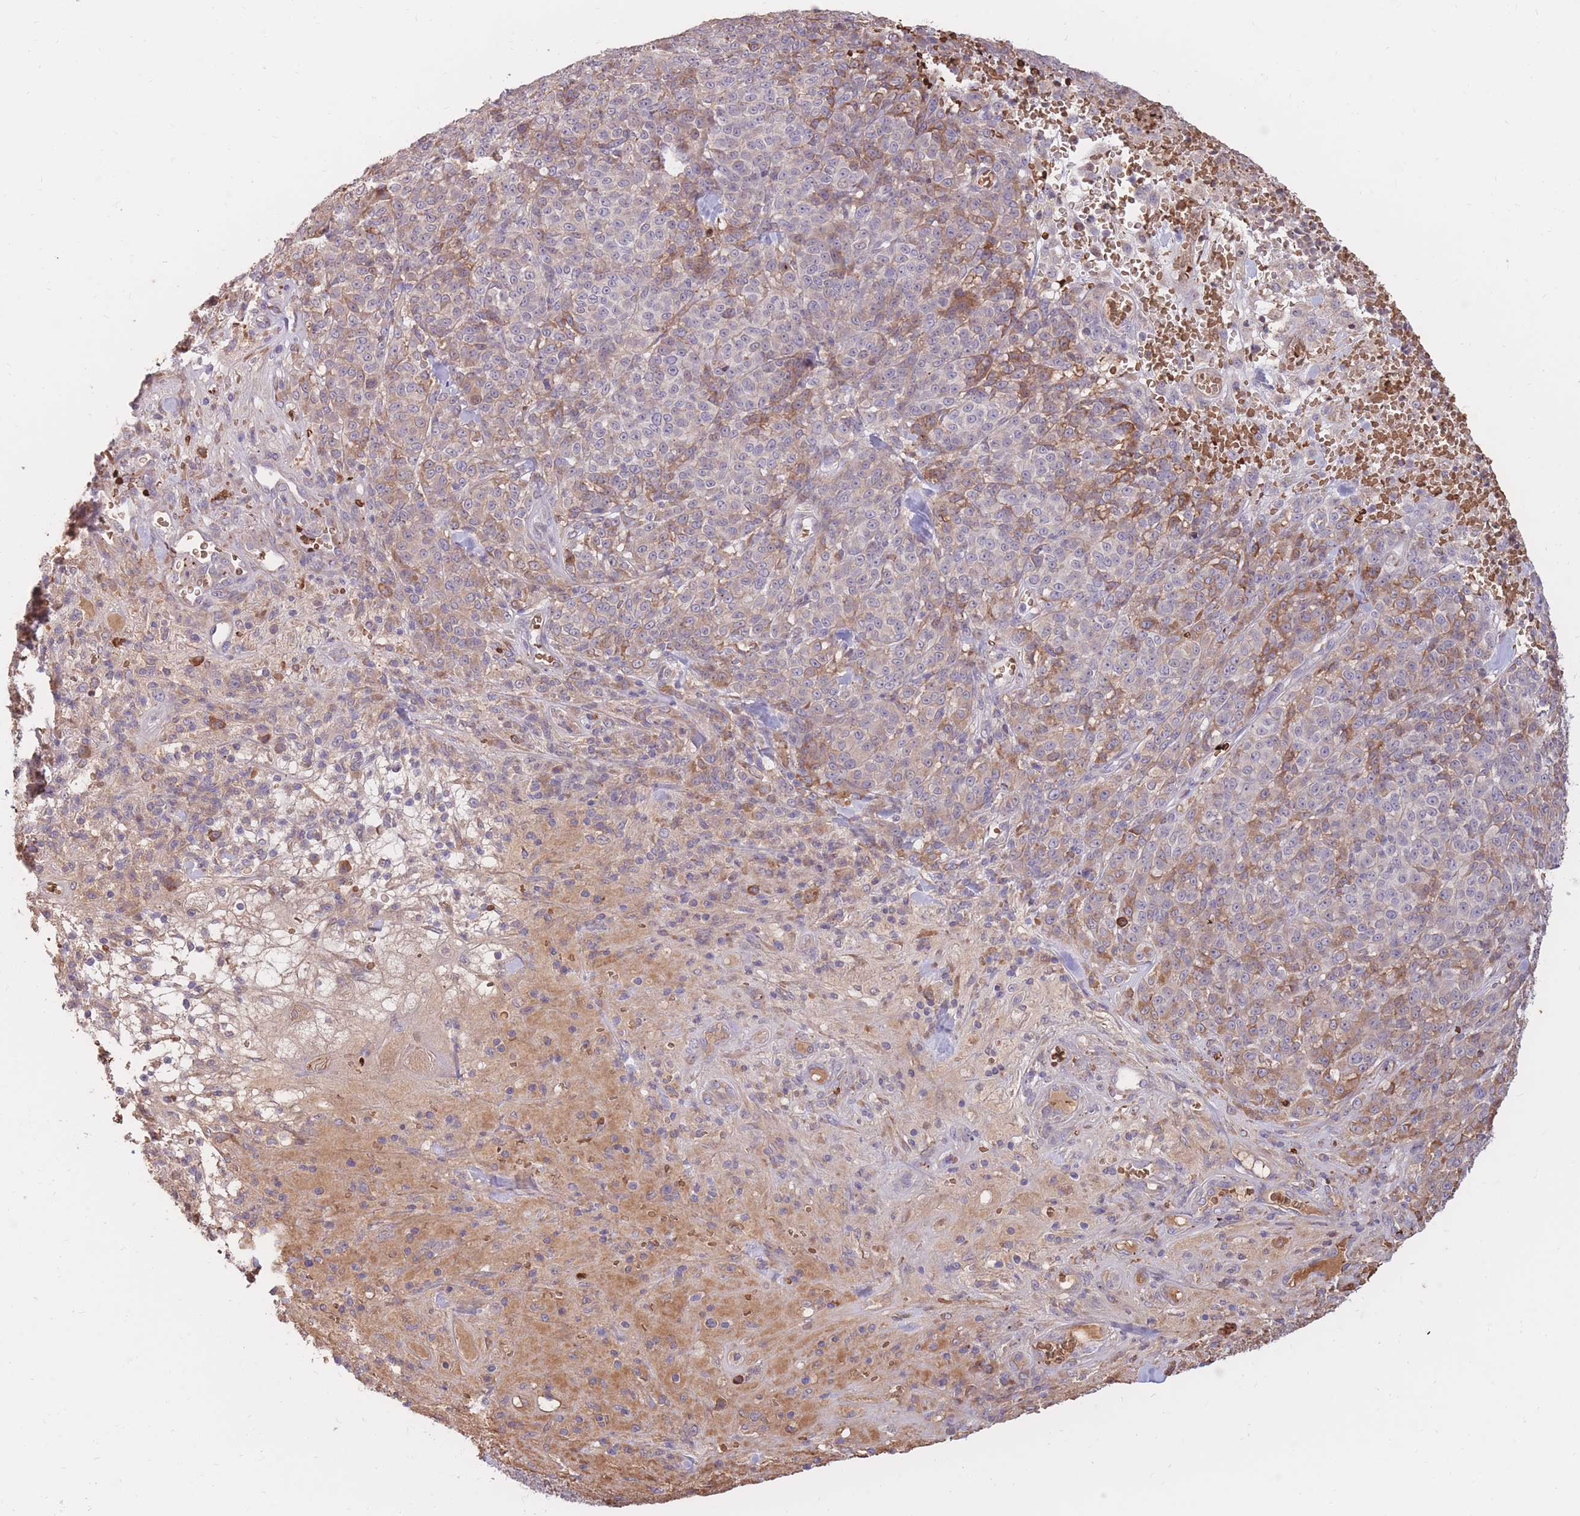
{"staining": {"intensity": "moderate", "quantity": "<25%", "location": "cytoplasmic/membranous"}, "tissue": "melanoma", "cell_type": "Tumor cells", "image_type": "cancer", "snomed": [{"axis": "morphology", "description": "Normal tissue, NOS"}, {"axis": "morphology", "description": "Malignant melanoma, NOS"}, {"axis": "topography", "description": "Skin"}], "caption": "Malignant melanoma was stained to show a protein in brown. There is low levels of moderate cytoplasmic/membranous expression in about <25% of tumor cells.", "gene": "ATP10D", "patient": {"sex": "female", "age": 34}}